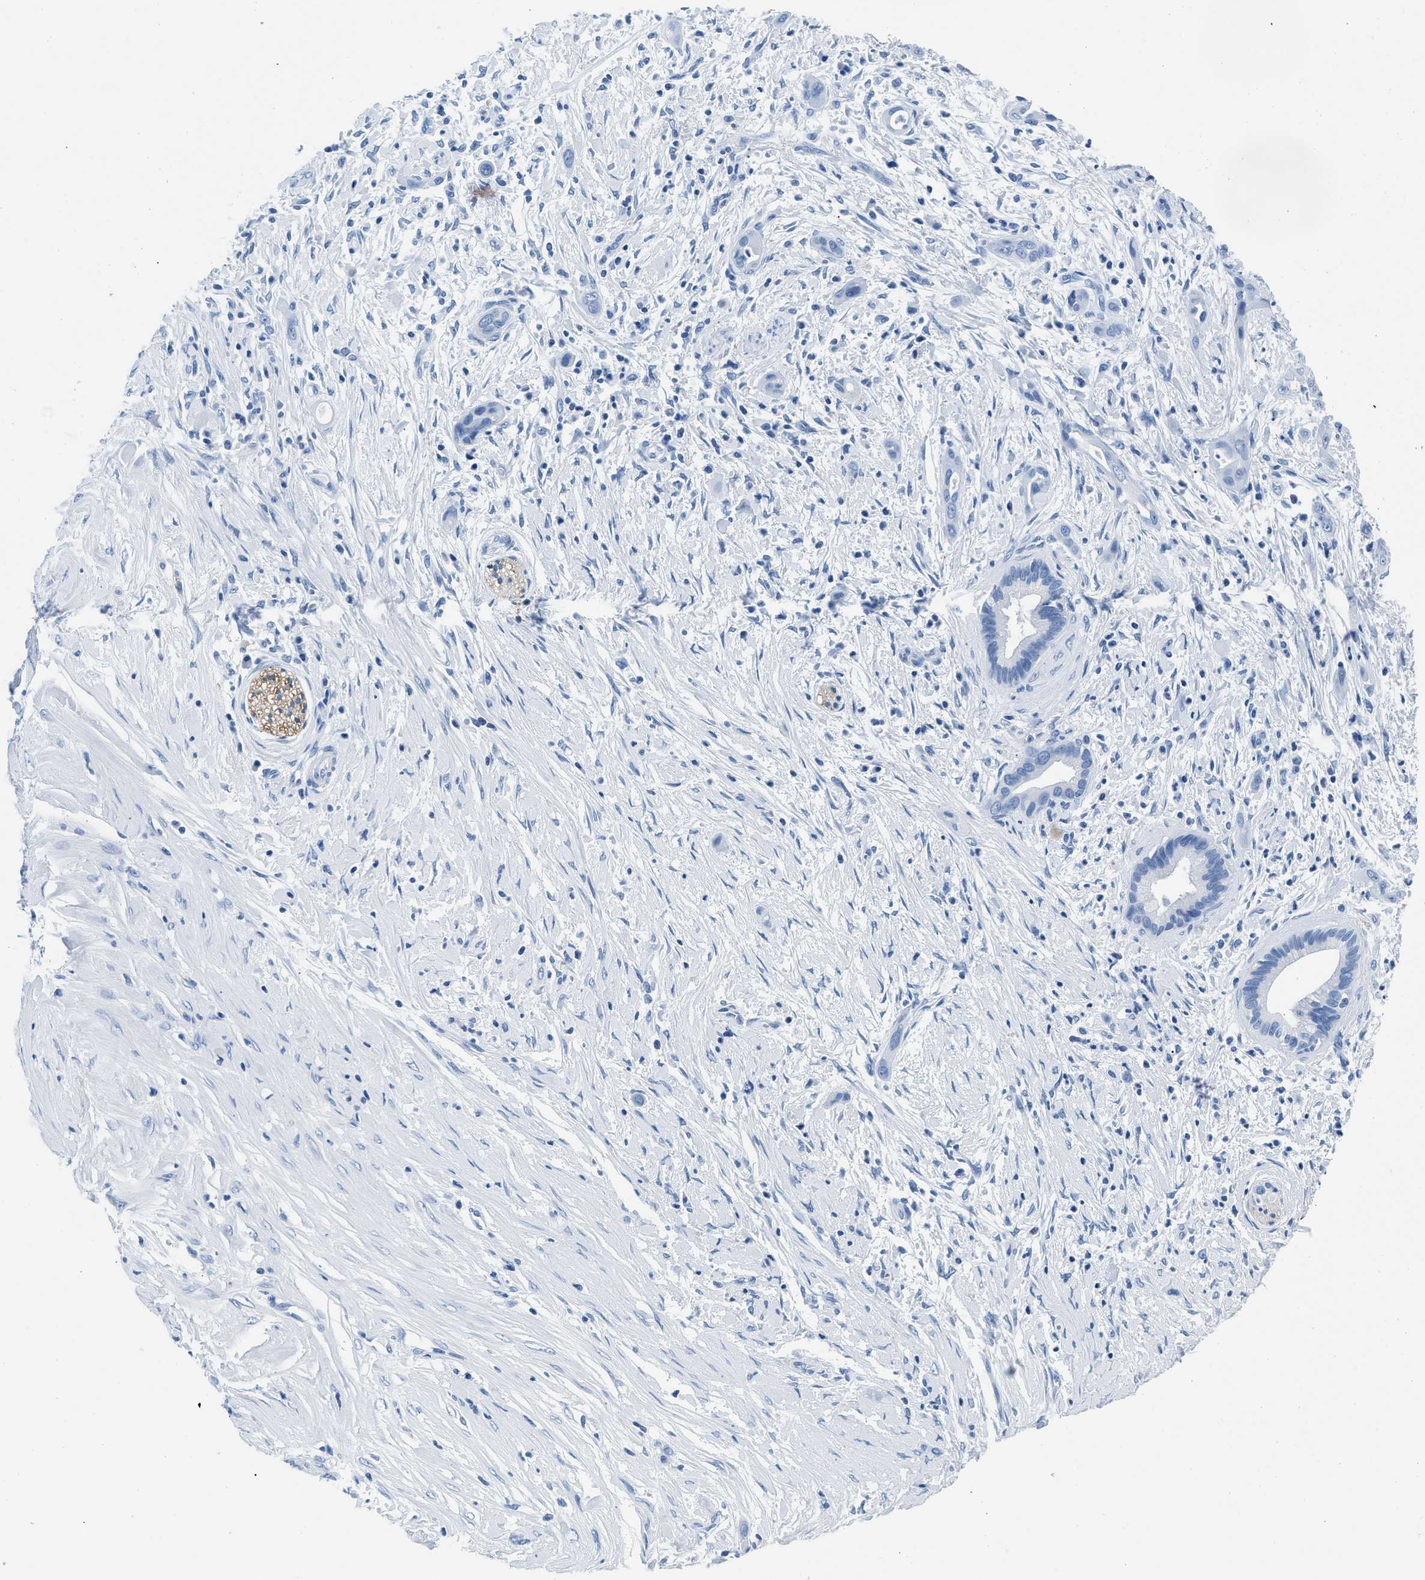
{"staining": {"intensity": "negative", "quantity": "none", "location": "none"}, "tissue": "pancreatic cancer", "cell_type": "Tumor cells", "image_type": "cancer", "snomed": [{"axis": "morphology", "description": "Adenocarcinoma, NOS"}, {"axis": "topography", "description": "Pancreas"}], "caption": "The photomicrograph shows no significant expression in tumor cells of adenocarcinoma (pancreatic).", "gene": "CPS1", "patient": {"sex": "male", "age": 59}}